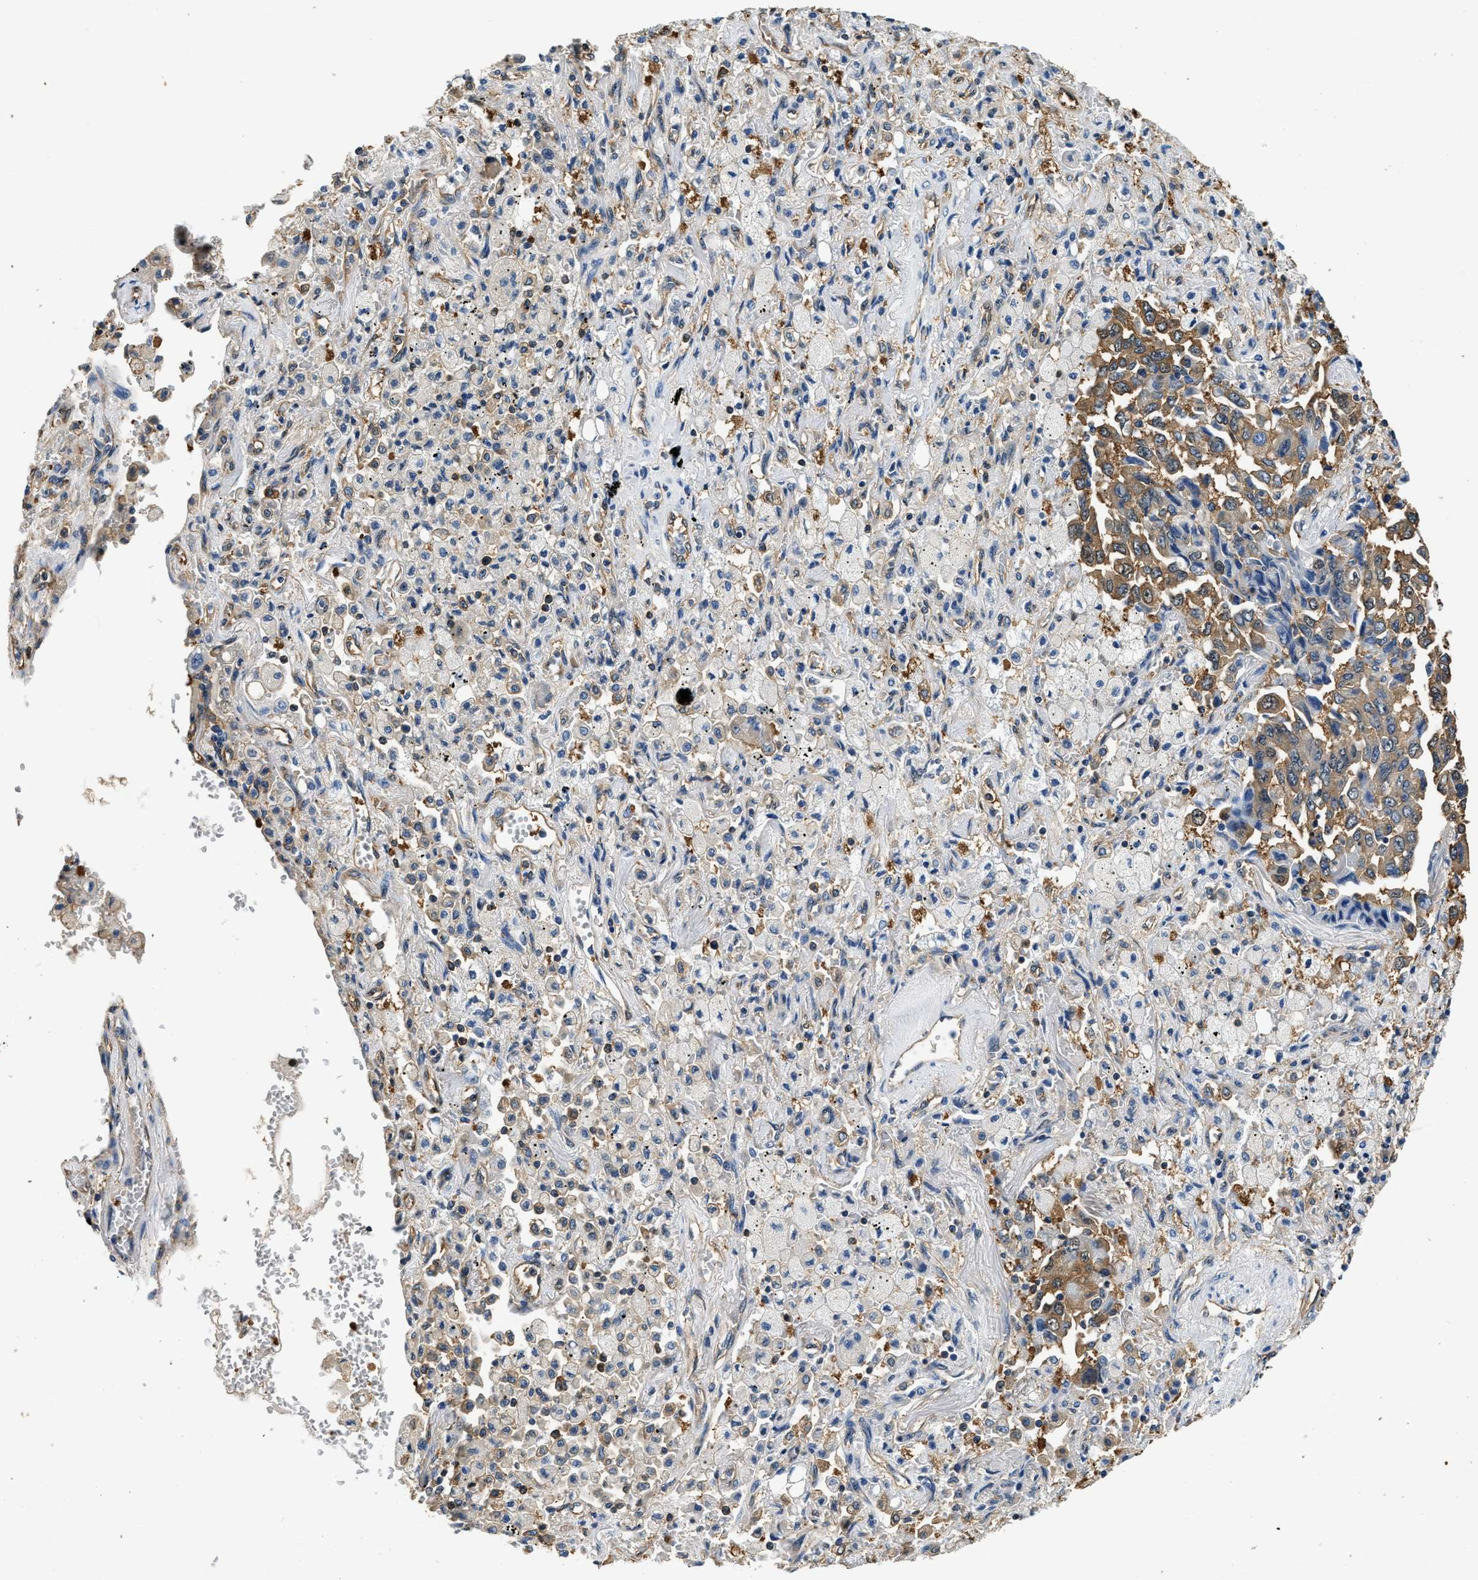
{"staining": {"intensity": "moderate", "quantity": ">75%", "location": "cytoplasmic/membranous"}, "tissue": "lung cancer", "cell_type": "Tumor cells", "image_type": "cancer", "snomed": [{"axis": "morphology", "description": "Adenocarcinoma, NOS"}, {"axis": "topography", "description": "Lung"}], "caption": "This micrograph demonstrates immunohistochemistry staining of human lung cancer (adenocarcinoma), with medium moderate cytoplasmic/membranous positivity in approximately >75% of tumor cells.", "gene": "PPP2R1B", "patient": {"sex": "female", "age": 65}}